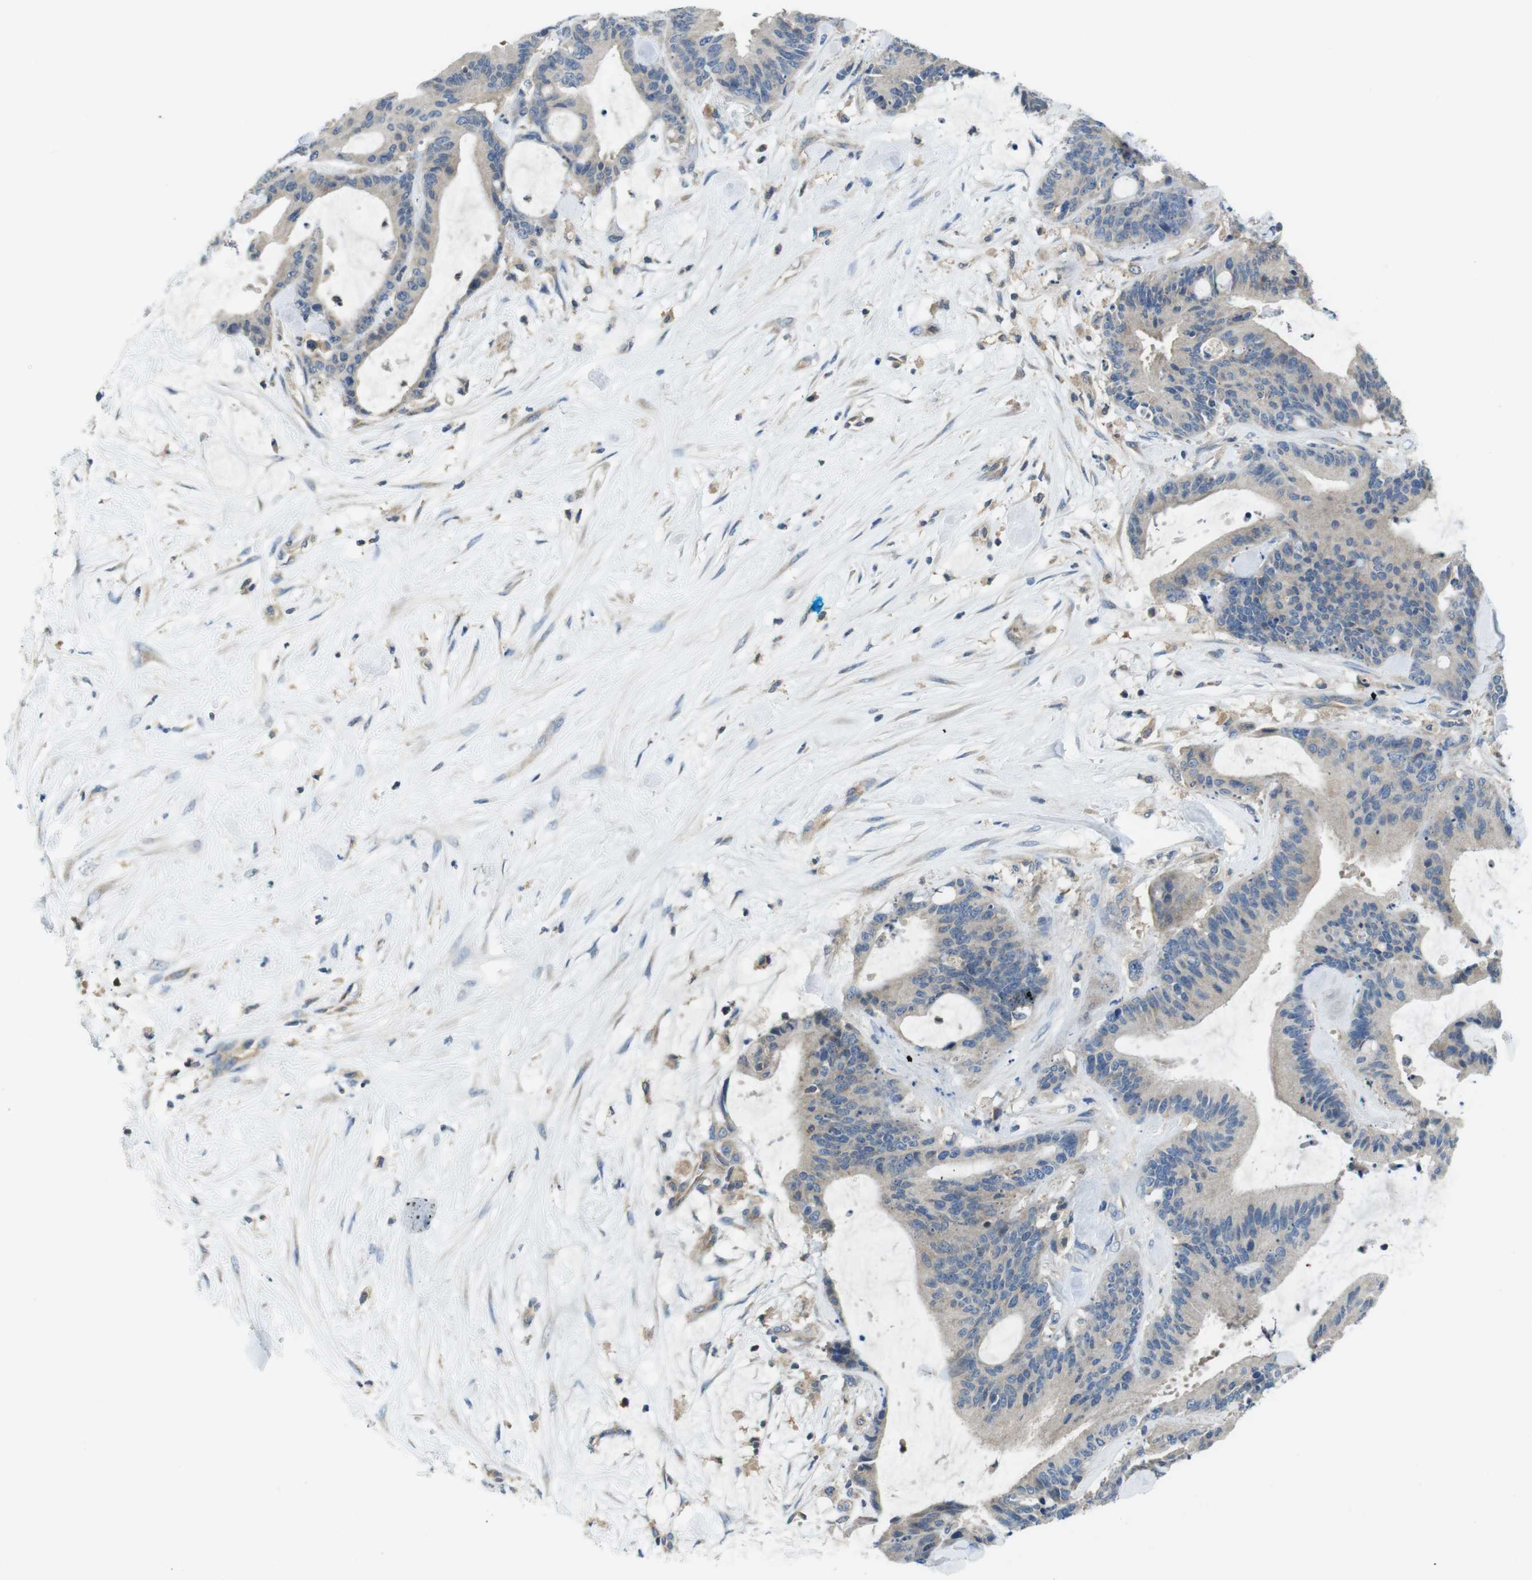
{"staining": {"intensity": "negative", "quantity": "none", "location": "none"}, "tissue": "liver cancer", "cell_type": "Tumor cells", "image_type": "cancer", "snomed": [{"axis": "morphology", "description": "Cholangiocarcinoma"}, {"axis": "topography", "description": "Liver"}], "caption": "Tumor cells show no significant protein expression in liver cholangiocarcinoma. Brightfield microscopy of IHC stained with DAB (brown) and hematoxylin (blue), captured at high magnification.", "gene": "PIK3CD", "patient": {"sex": "female", "age": 73}}